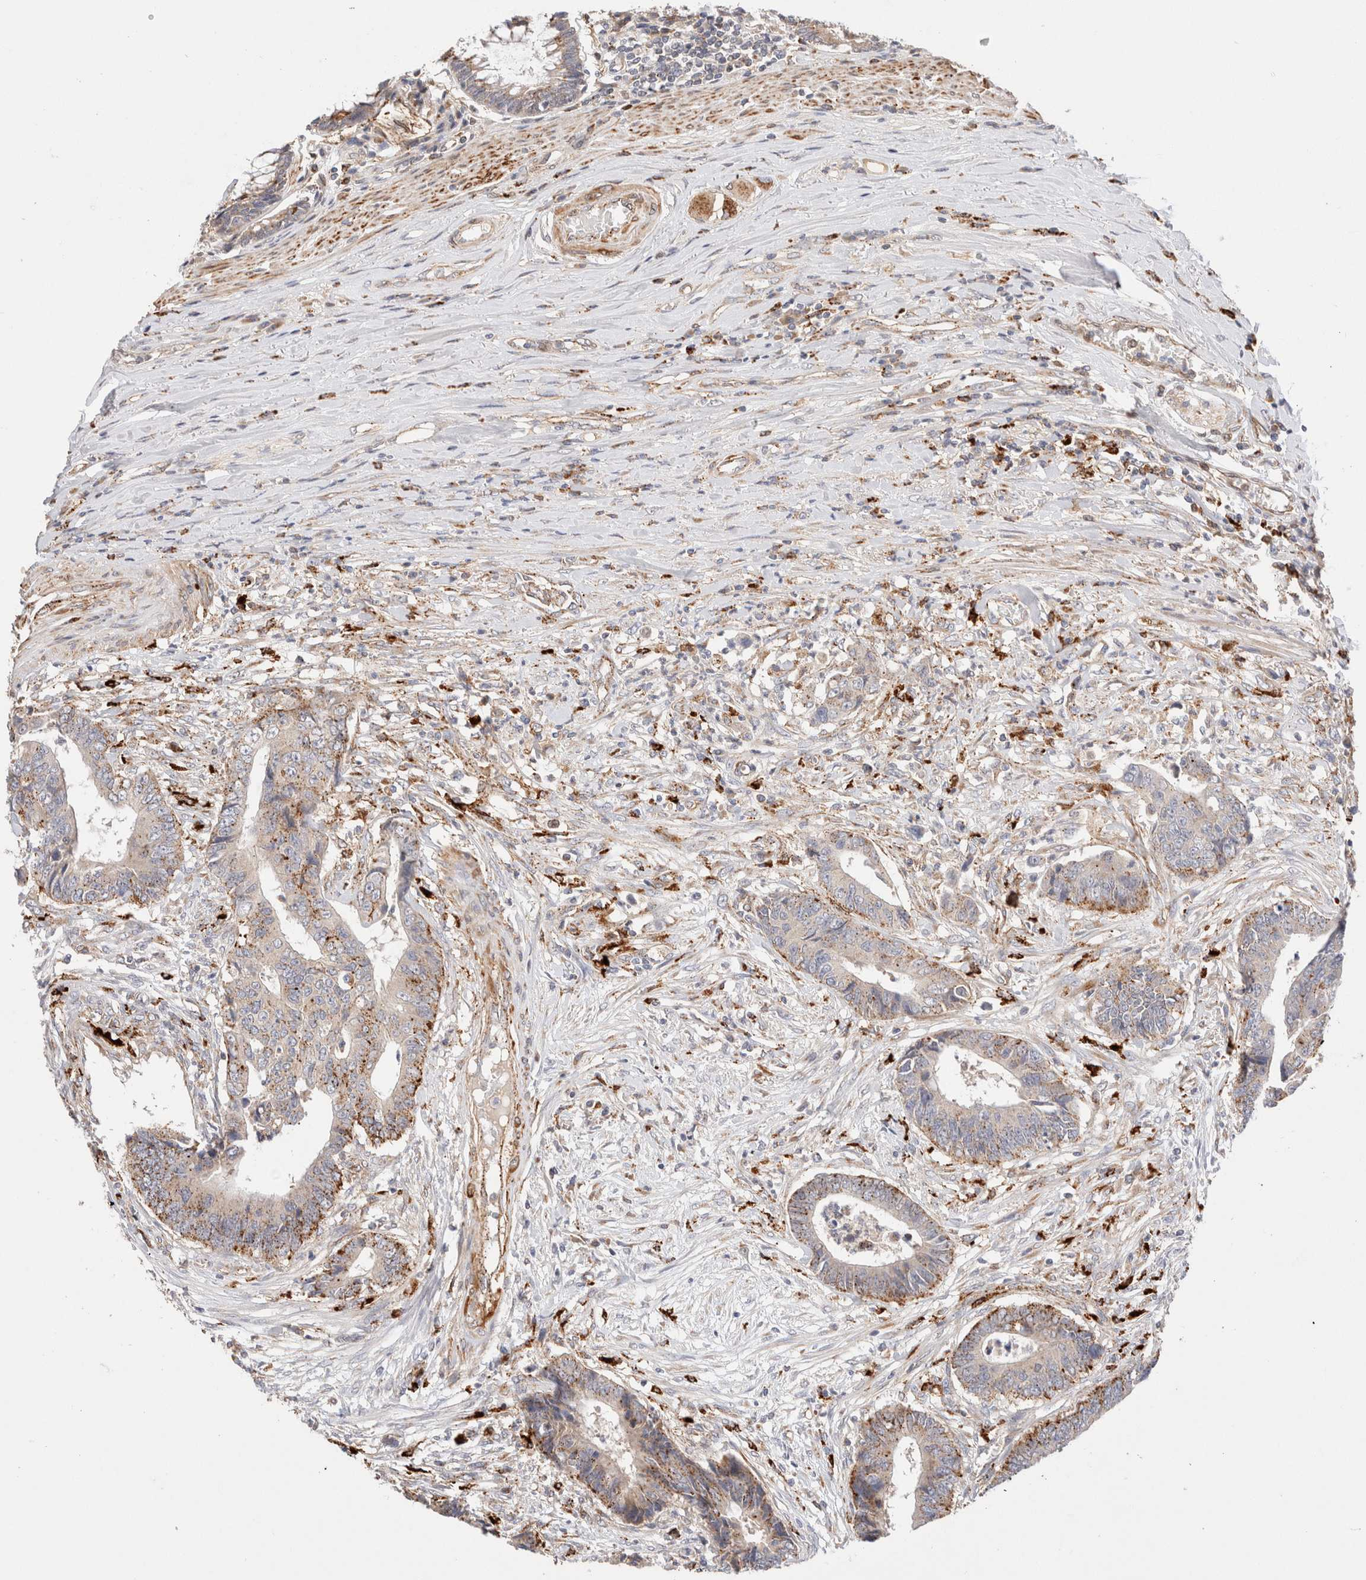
{"staining": {"intensity": "moderate", "quantity": ">75%", "location": "cytoplasmic/membranous"}, "tissue": "colorectal cancer", "cell_type": "Tumor cells", "image_type": "cancer", "snomed": [{"axis": "morphology", "description": "Adenocarcinoma, NOS"}, {"axis": "topography", "description": "Rectum"}], "caption": "Immunohistochemical staining of colorectal cancer (adenocarcinoma) displays moderate cytoplasmic/membranous protein staining in approximately >75% of tumor cells.", "gene": "RABEPK", "patient": {"sex": "male", "age": 84}}